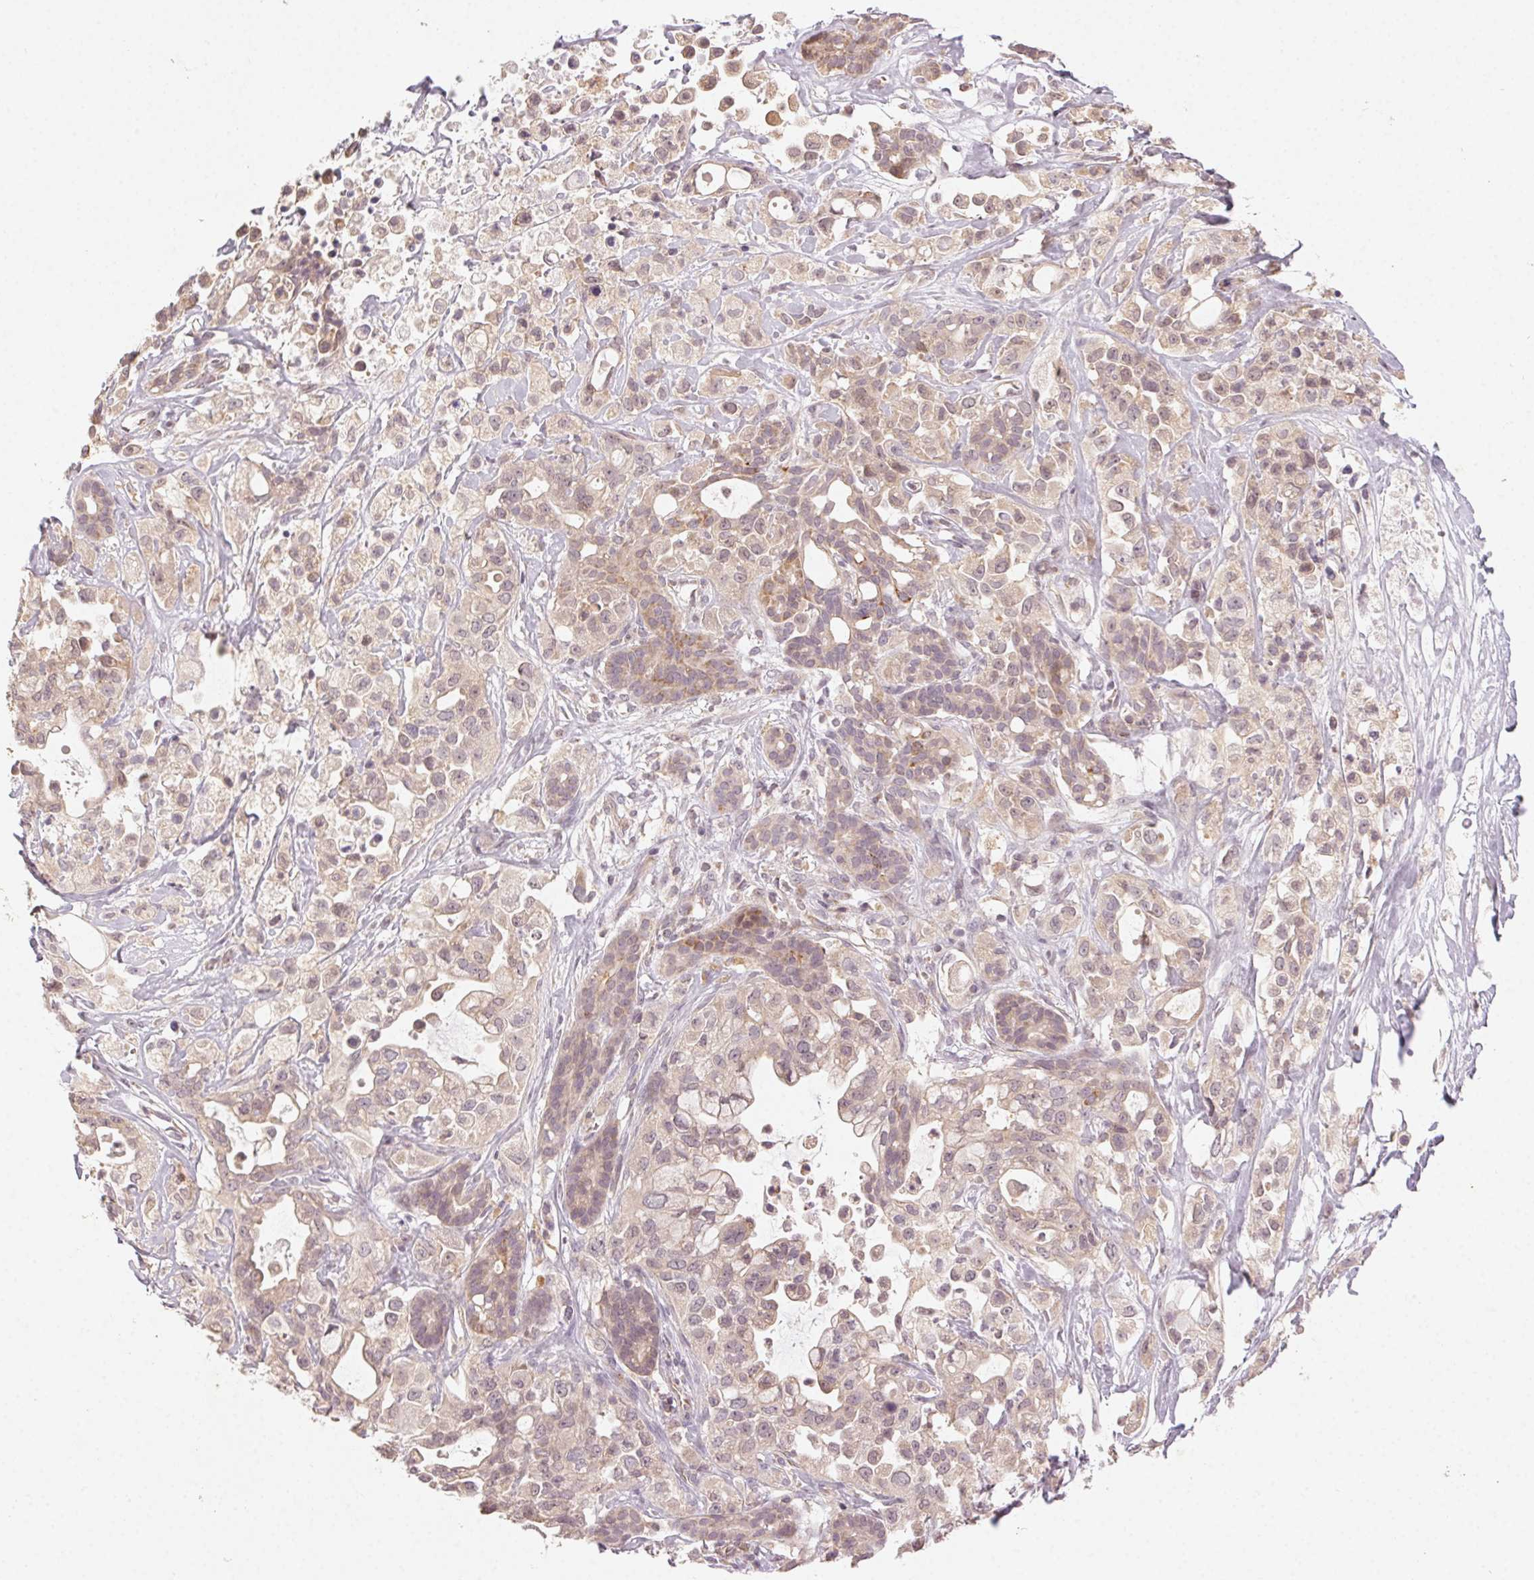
{"staining": {"intensity": "weak", "quantity": "<25%", "location": "cytoplasmic/membranous"}, "tissue": "pancreatic cancer", "cell_type": "Tumor cells", "image_type": "cancer", "snomed": [{"axis": "morphology", "description": "Adenocarcinoma, NOS"}, {"axis": "topography", "description": "Pancreas"}], "caption": "The micrograph demonstrates no staining of tumor cells in pancreatic cancer (adenocarcinoma).", "gene": "NCOA4", "patient": {"sex": "male", "age": 44}}